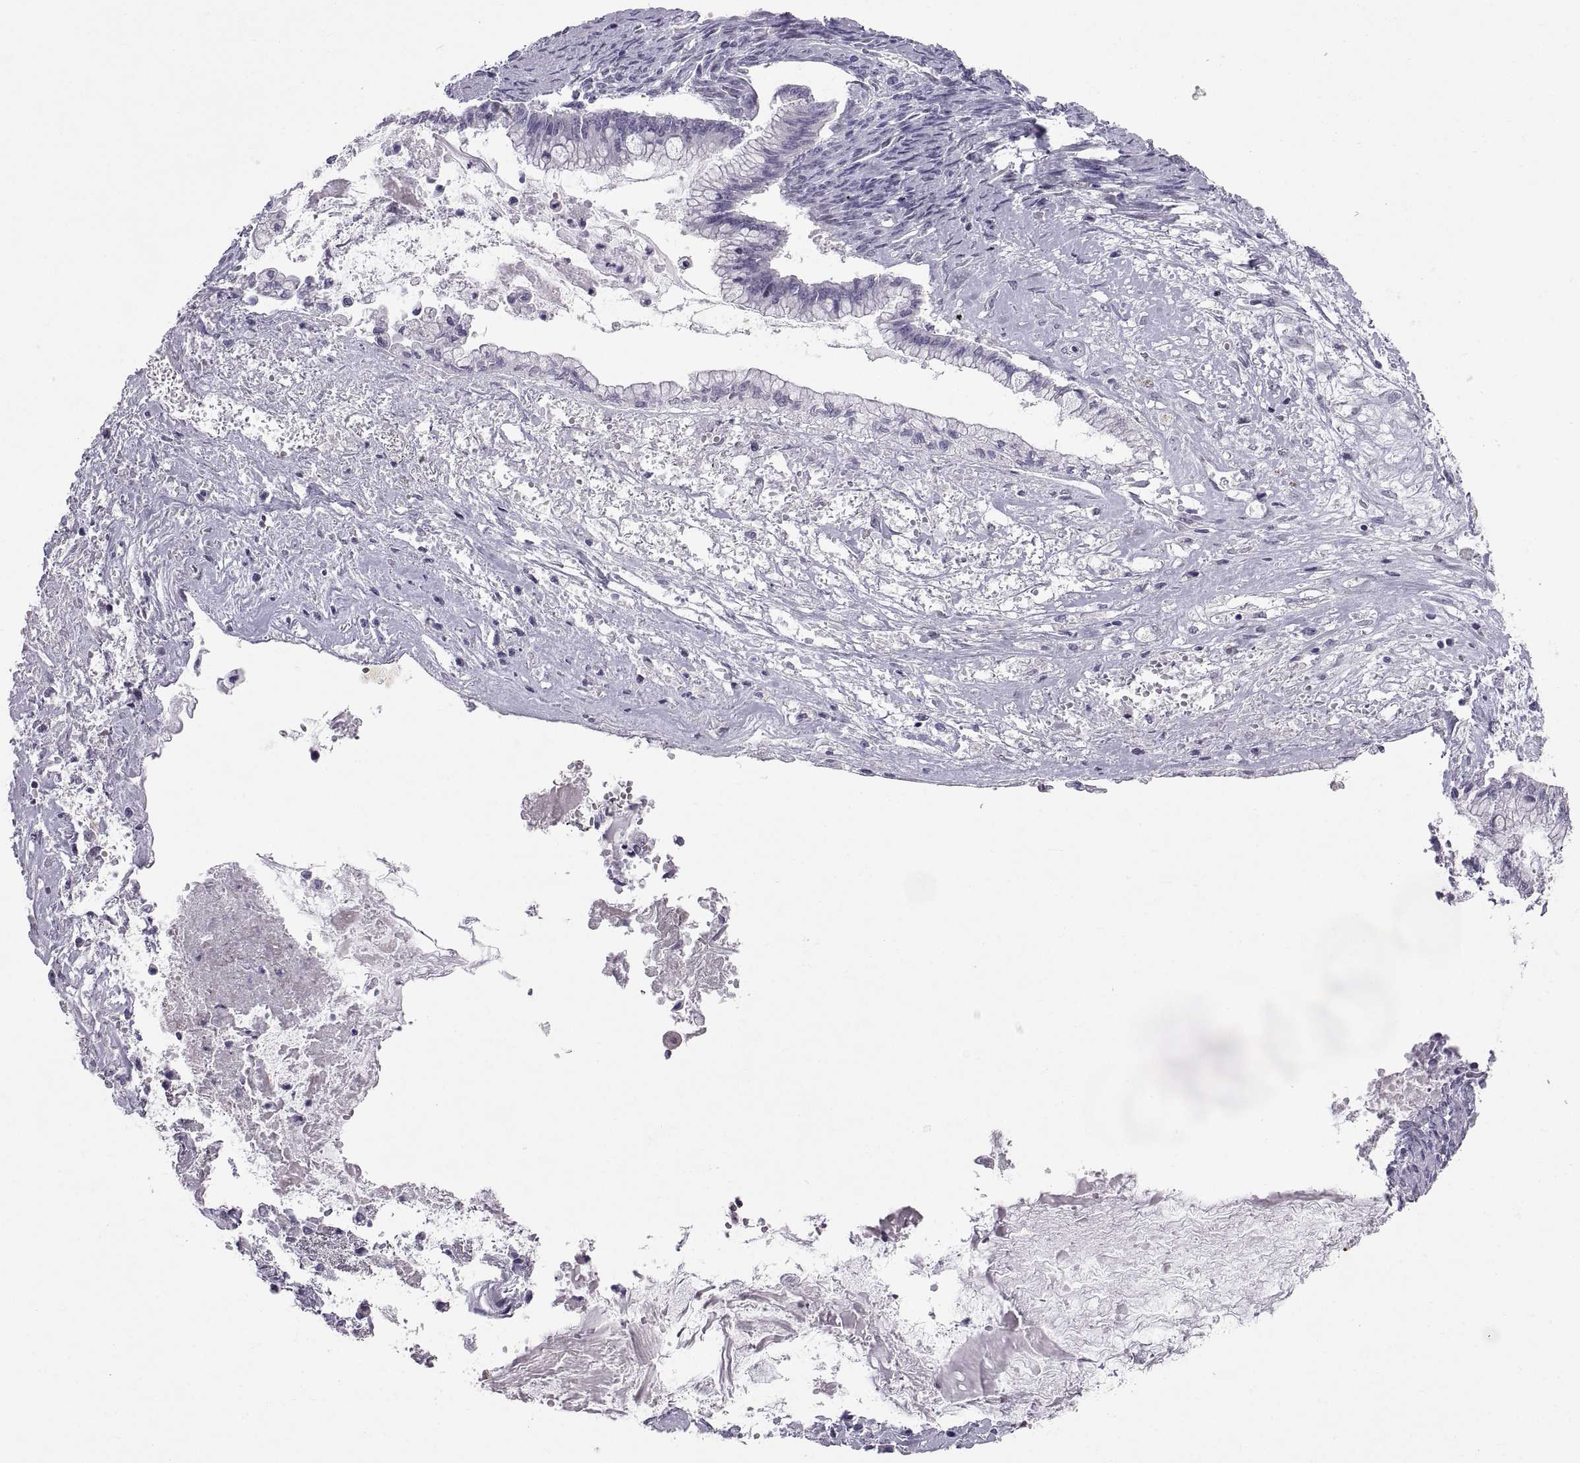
{"staining": {"intensity": "negative", "quantity": "none", "location": "none"}, "tissue": "ovarian cancer", "cell_type": "Tumor cells", "image_type": "cancer", "snomed": [{"axis": "morphology", "description": "Cystadenocarcinoma, mucinous, NOS"}, {"axis": "topography", "description": "Ovary"}], "caption": "Micrograph shows no protein positivity in tumor cells of ovarian cancer tissue. (DAB (3,3'-diaminobenzidine) immunohistochemistry (IHC), high magnification).", "gene": "KRT77", "patient": {"sex": "female", "age": 67}}